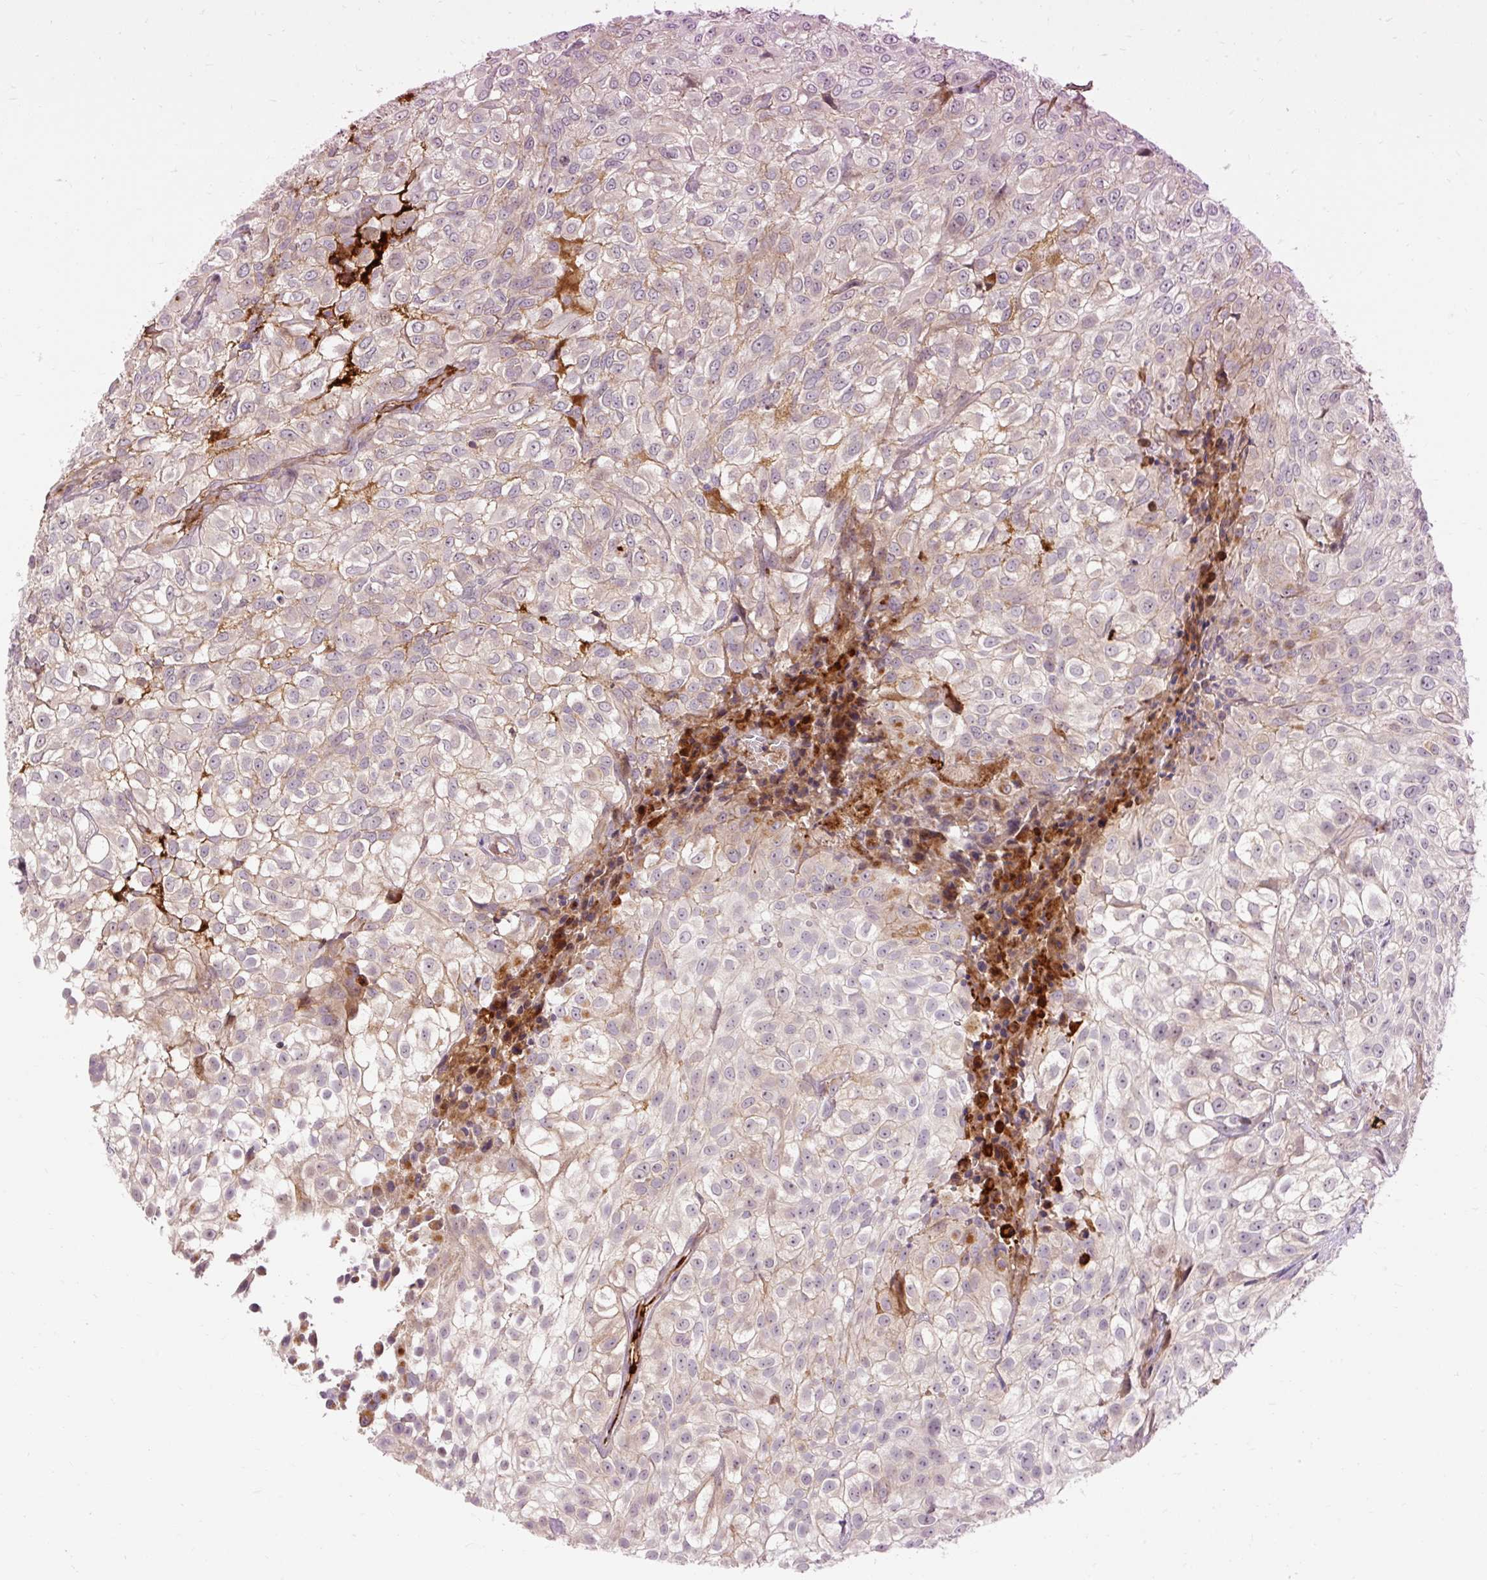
{"staining": {"intensity": "weak", "quantity": "25%-75%", "location": "cytoplasmic/membranous"}, "tissue": "urothelial cancer", "cell_type": "Tumor cells", "image_type": "cancer", "snomed": [{"axis": "morphology", "description": "Urothelial carcinoma, High grade"}, {"axis": "topography", "description": "Urinary bladder"}], "caption": "The immunohistochemical stain shows weak cytoplasmic/membranous expression in tumor cells of urothelial carcinoma (high-grade) tissue. The protein of interest is shown in brown color, while the nuclei are stained blue.", "gene": "CEBPZ", "patient": {"sex": "male", "age": 56}}